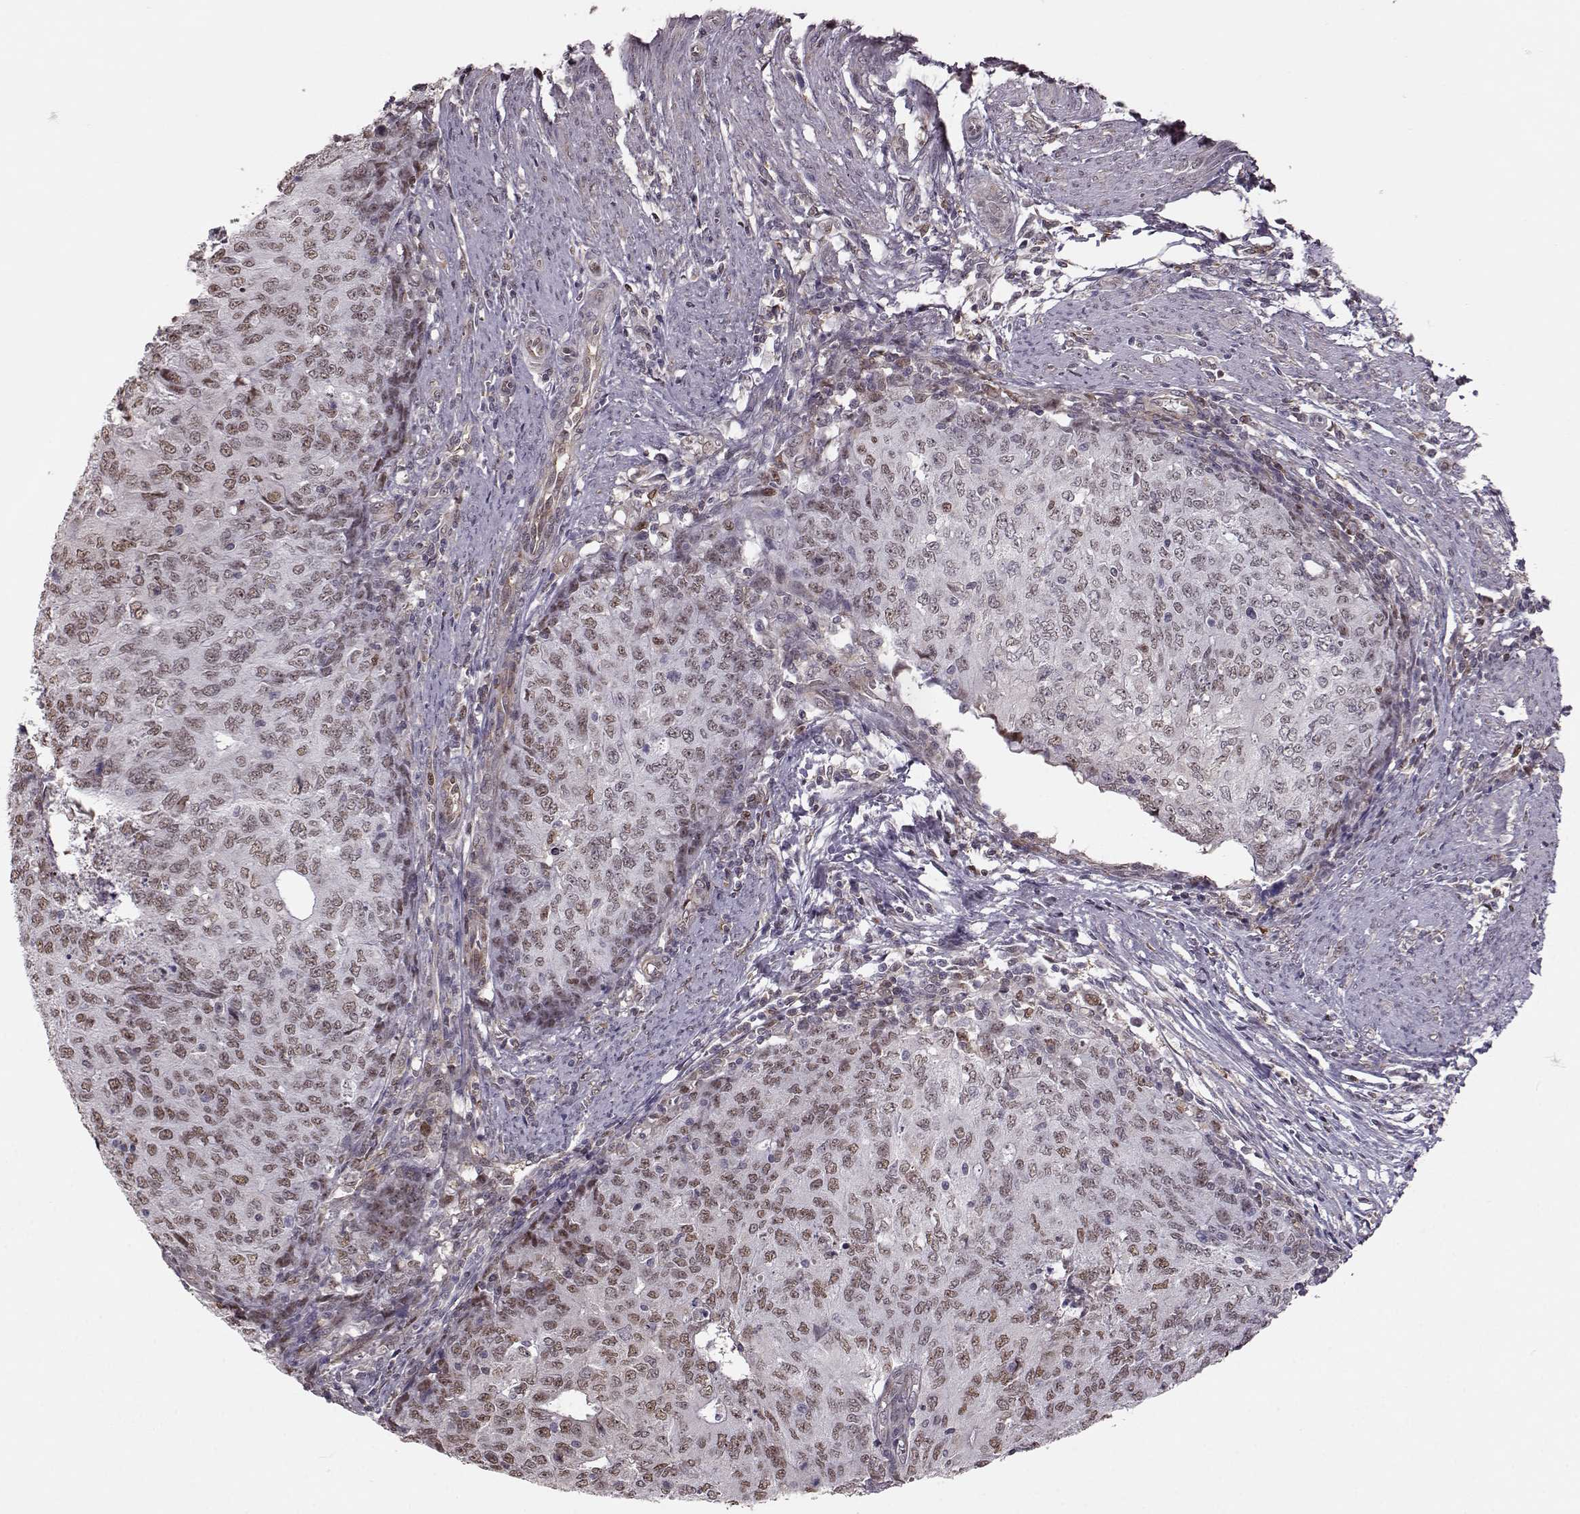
{"staining": {"intensity": "moderate", "quantity": "25%-75%", "location": "nuclear"}, "tissue": "endometrial cancer", "cell_type": "Tumor cells", "image_type": "cancer", "snomed": [{"axis": "morphology", "description": "Adenocarcinoma, NOS"}, {"axis": "topography", "description": "Endometrium"}], "caption": "Moderate nuclear expression for a protein is seen in approximately 25%-75% of tumor cells of endometrial adenocarcinoma using immunohistochemistry.", "gene": "KLF6", "patient": {"sex": "female", "age": 82}}